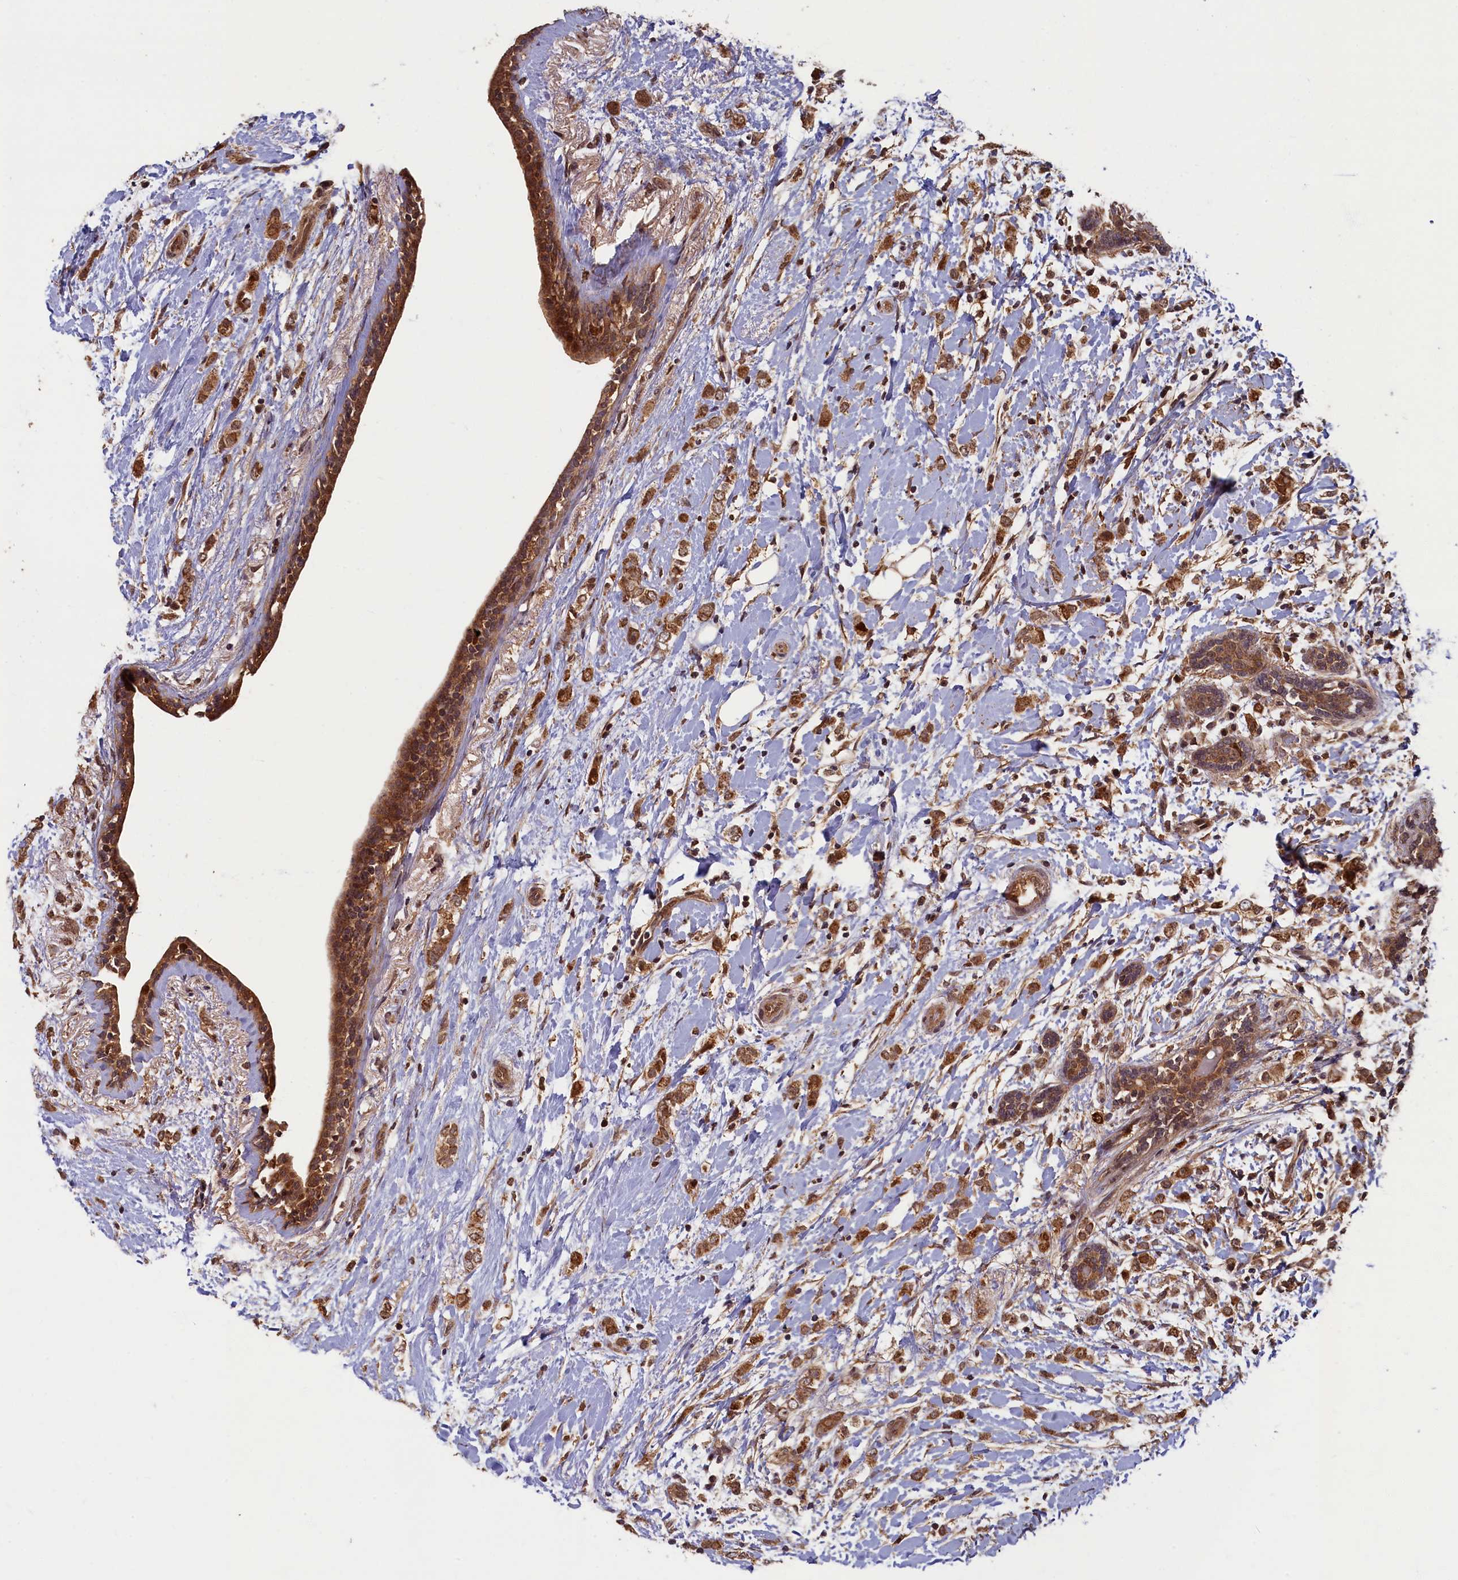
{"staining": {"intensity": "moderate", "quantity": ">75%", "location": "cytoplasmic/membranous,nuclear"}, "tissue": "breast cancer", "cell_type": "Tumor cells", "image_type": "cancer", "snomed": [{"axis": "morphology", "description": "Normal tissue, NOS"}, {"axis": "morphology", "description": "Lobular carcinoma"}, {"axis": "topography", "description": "Breast"}], "caption": "Tumor cells display medium levels of moderate cytoplasmic/membranous and nuclear positivity in about >75% of cells in human breast lobular carcinoma.", "gene": "BRCA1", "patient": {"sex": "female", "age": 47}}